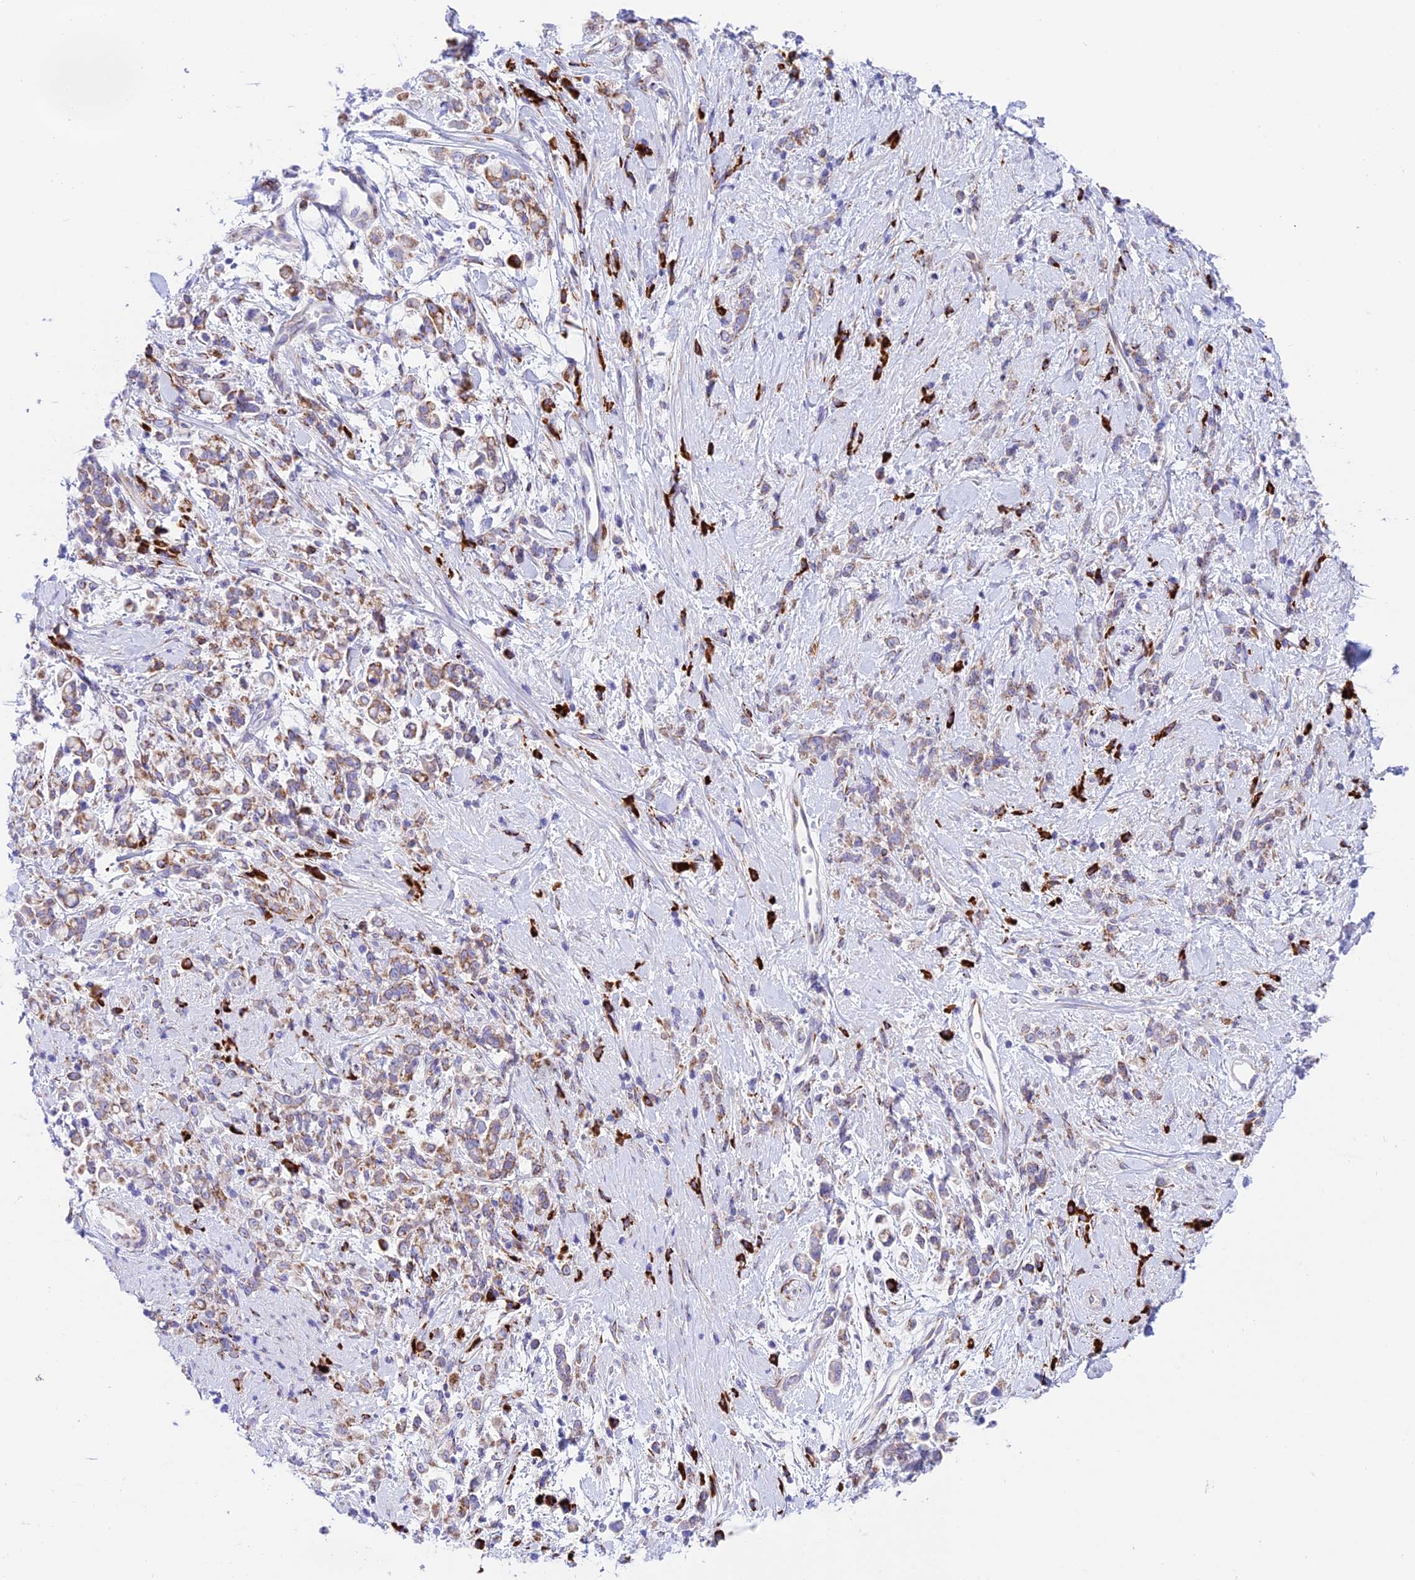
{"staining": {"intensity": "moderate", "quantity": "25%-75%", "location": "cytoplasmic/membranous"}, "tissue": "stomach cancer", "cell_type": "Tumor cells", "image_type": "cancer", "snomed": [{"axis": "morphology", "description": "Adenocarcinoma, NOS"}, {"axis": "topography", "description": "Stomach"}], "caption": "Moderate cytoplasmic/membranous positivity for a protein is present in about 25%-75% of tumor cells of stomach adenocarcinoma using IHC.", "gene": "TUBGCP6", "patient": {"sex": "female", "age": 60}}